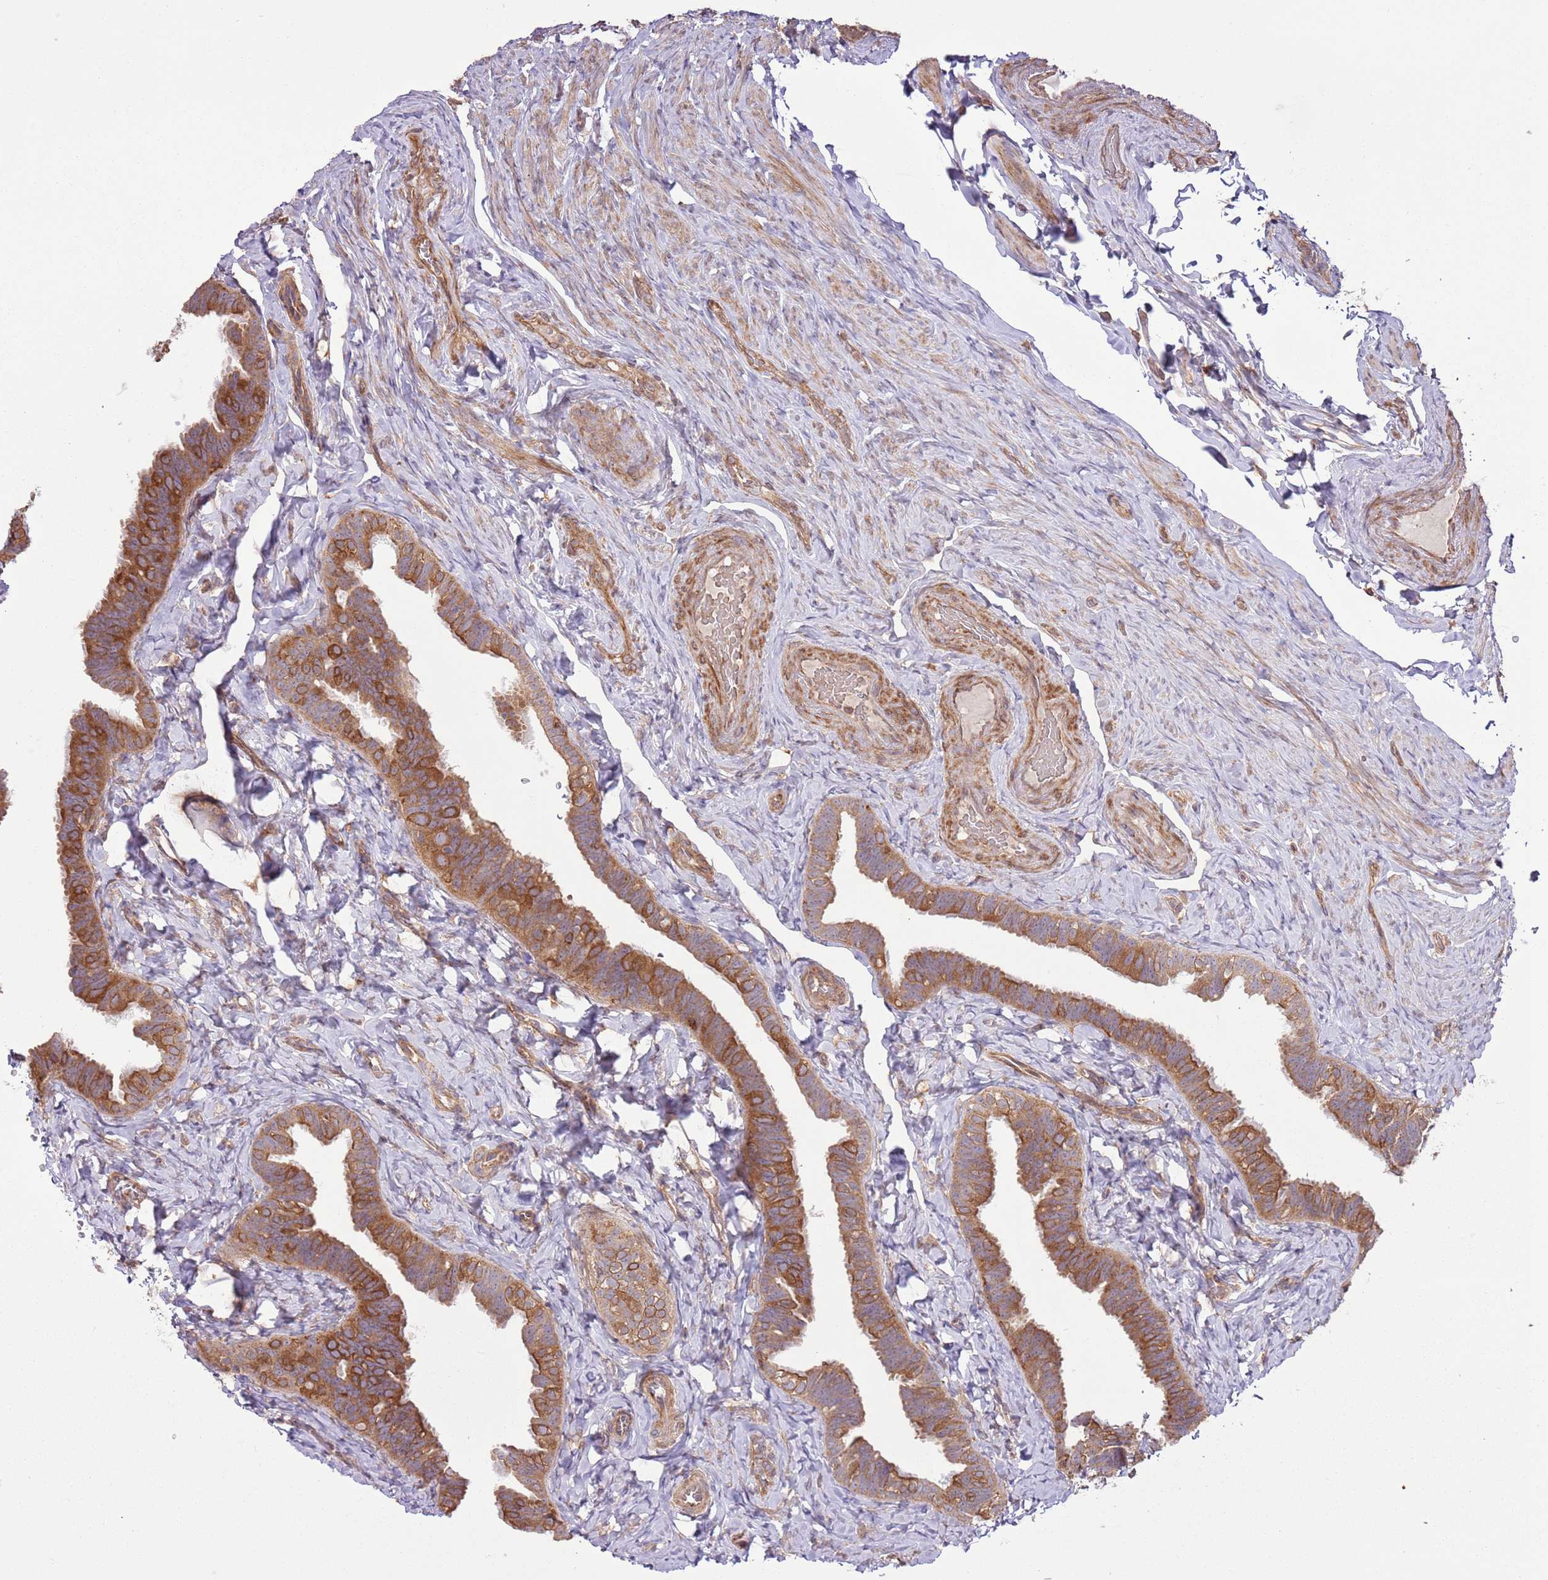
{"staining": {"intensity": "moderate", "quantity": ">75%", "location": "cytoplasmic/membranous"}, "tissue": "fallopian tube", "cell_type": "Glandular cells", "image_type": "normal", "snomed": [{"axis": "morphology", "description": "Normal tissue, NOS"}, {"axis": "topography", "description": "Fallopian tube"}], "caption": "Immunohistochemical staining of benign fallopian tube exhibits medium levels of moderate cytoplasmic/membranous positivity in about >75% of glandular cells. (Stains: DAB (3,3'-diaminobenzidine) in brown, nuclei in blue, Microscopy: brightfield microscopy at high magnification).", "gene": "LPIN2", "patient": {"sex": "female", "age": 65}}